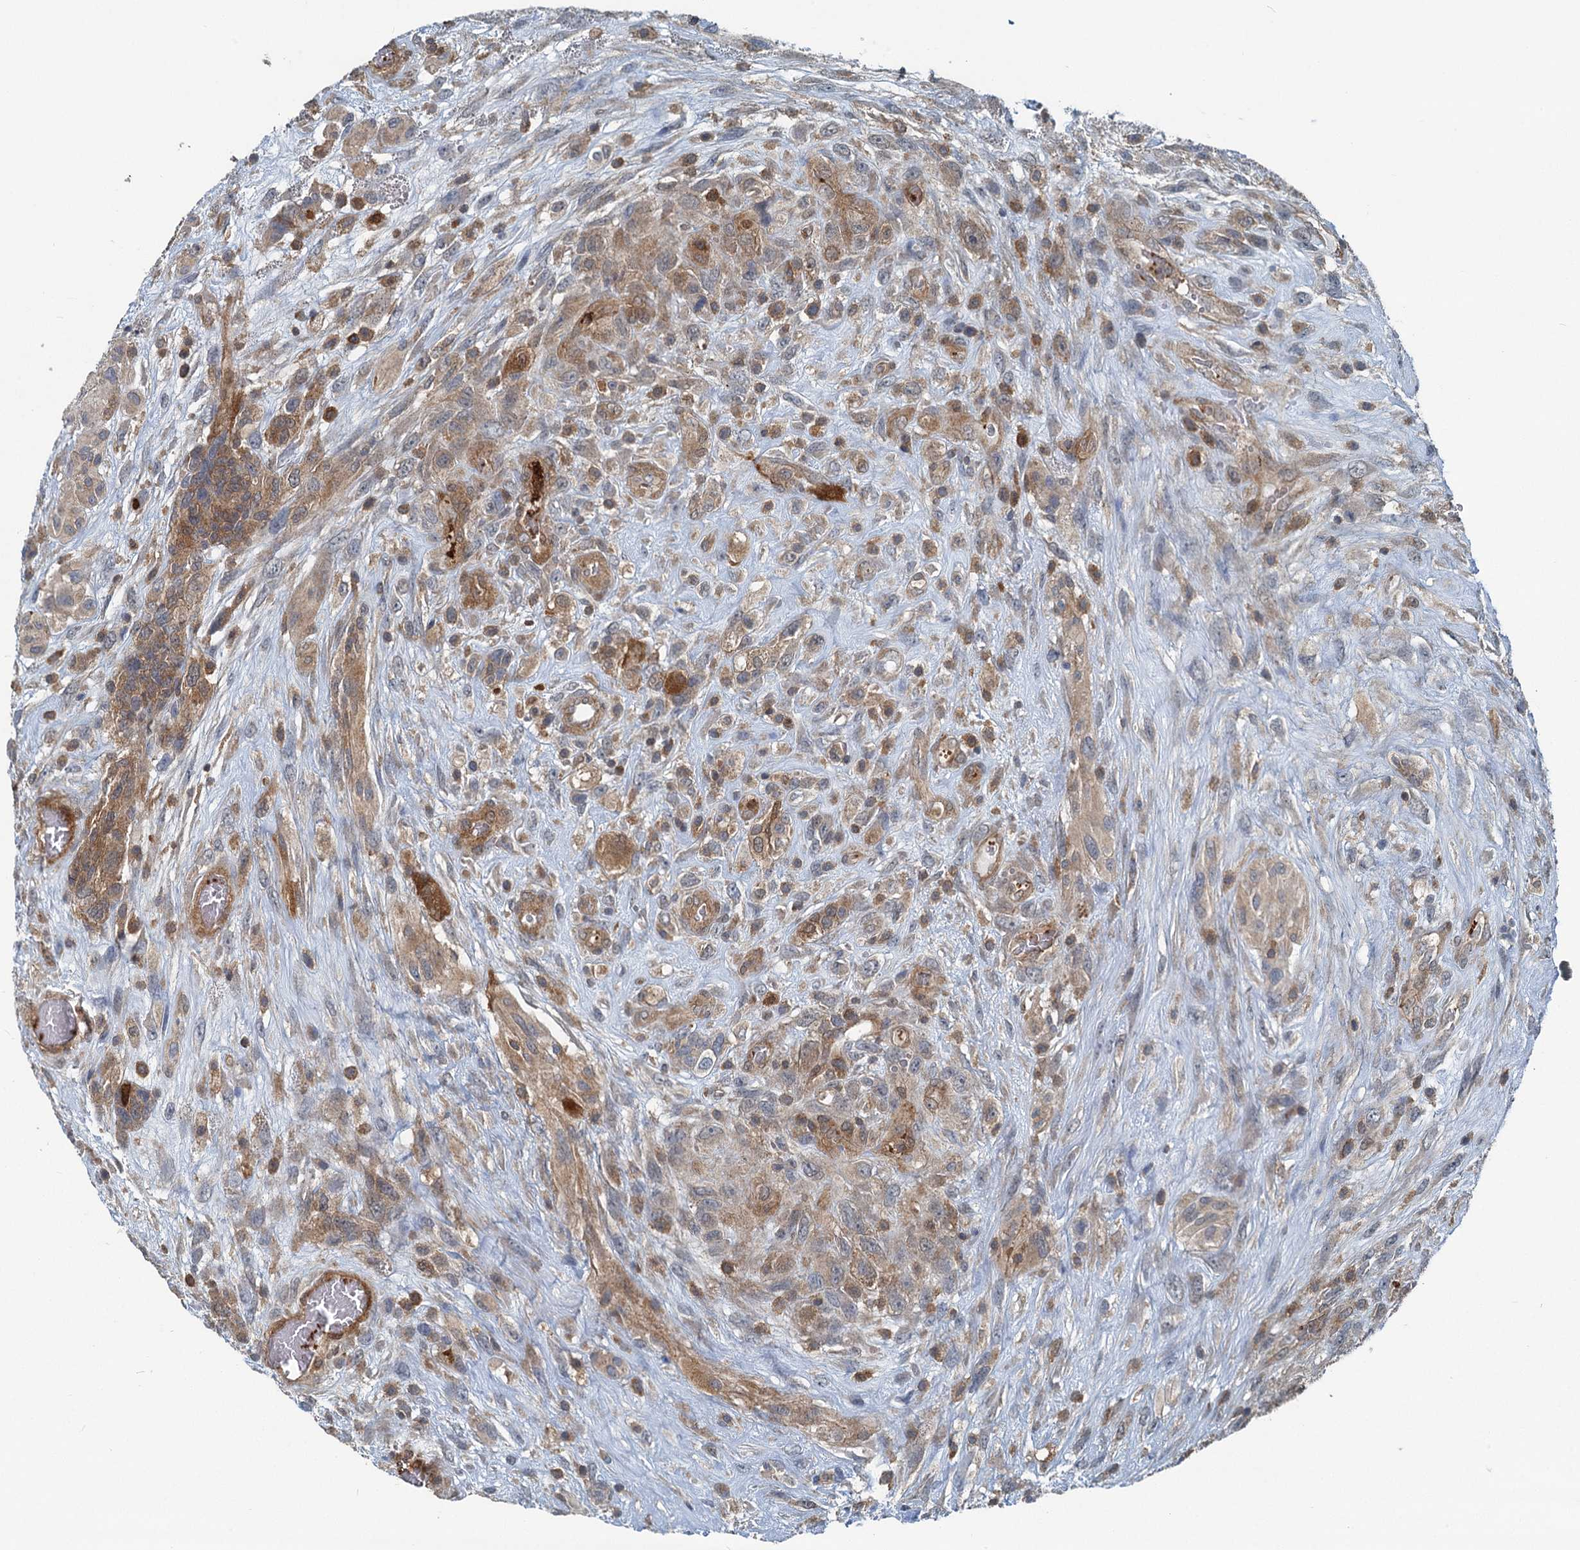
{"staining": {"intensity": "moderate", "quantity": ">75%", "location": "cytoplasmic/membranous"}, "tissue": "glioma", "cell_type": "Tumor cells", "image_type": "cancer", "snomed": [{"axis": "morphology", "description": "Glioma, malignant, High grade"}, {"axis": "topography", "description": "Brain"}], "caption": "A brown stain labels moderate cytoplasmic/membranous positivity of a protein in human malignant glioma (high-grade) tumor cells.", "gene": "GCLM", "patient": {"sex": "male", "age": 61}}